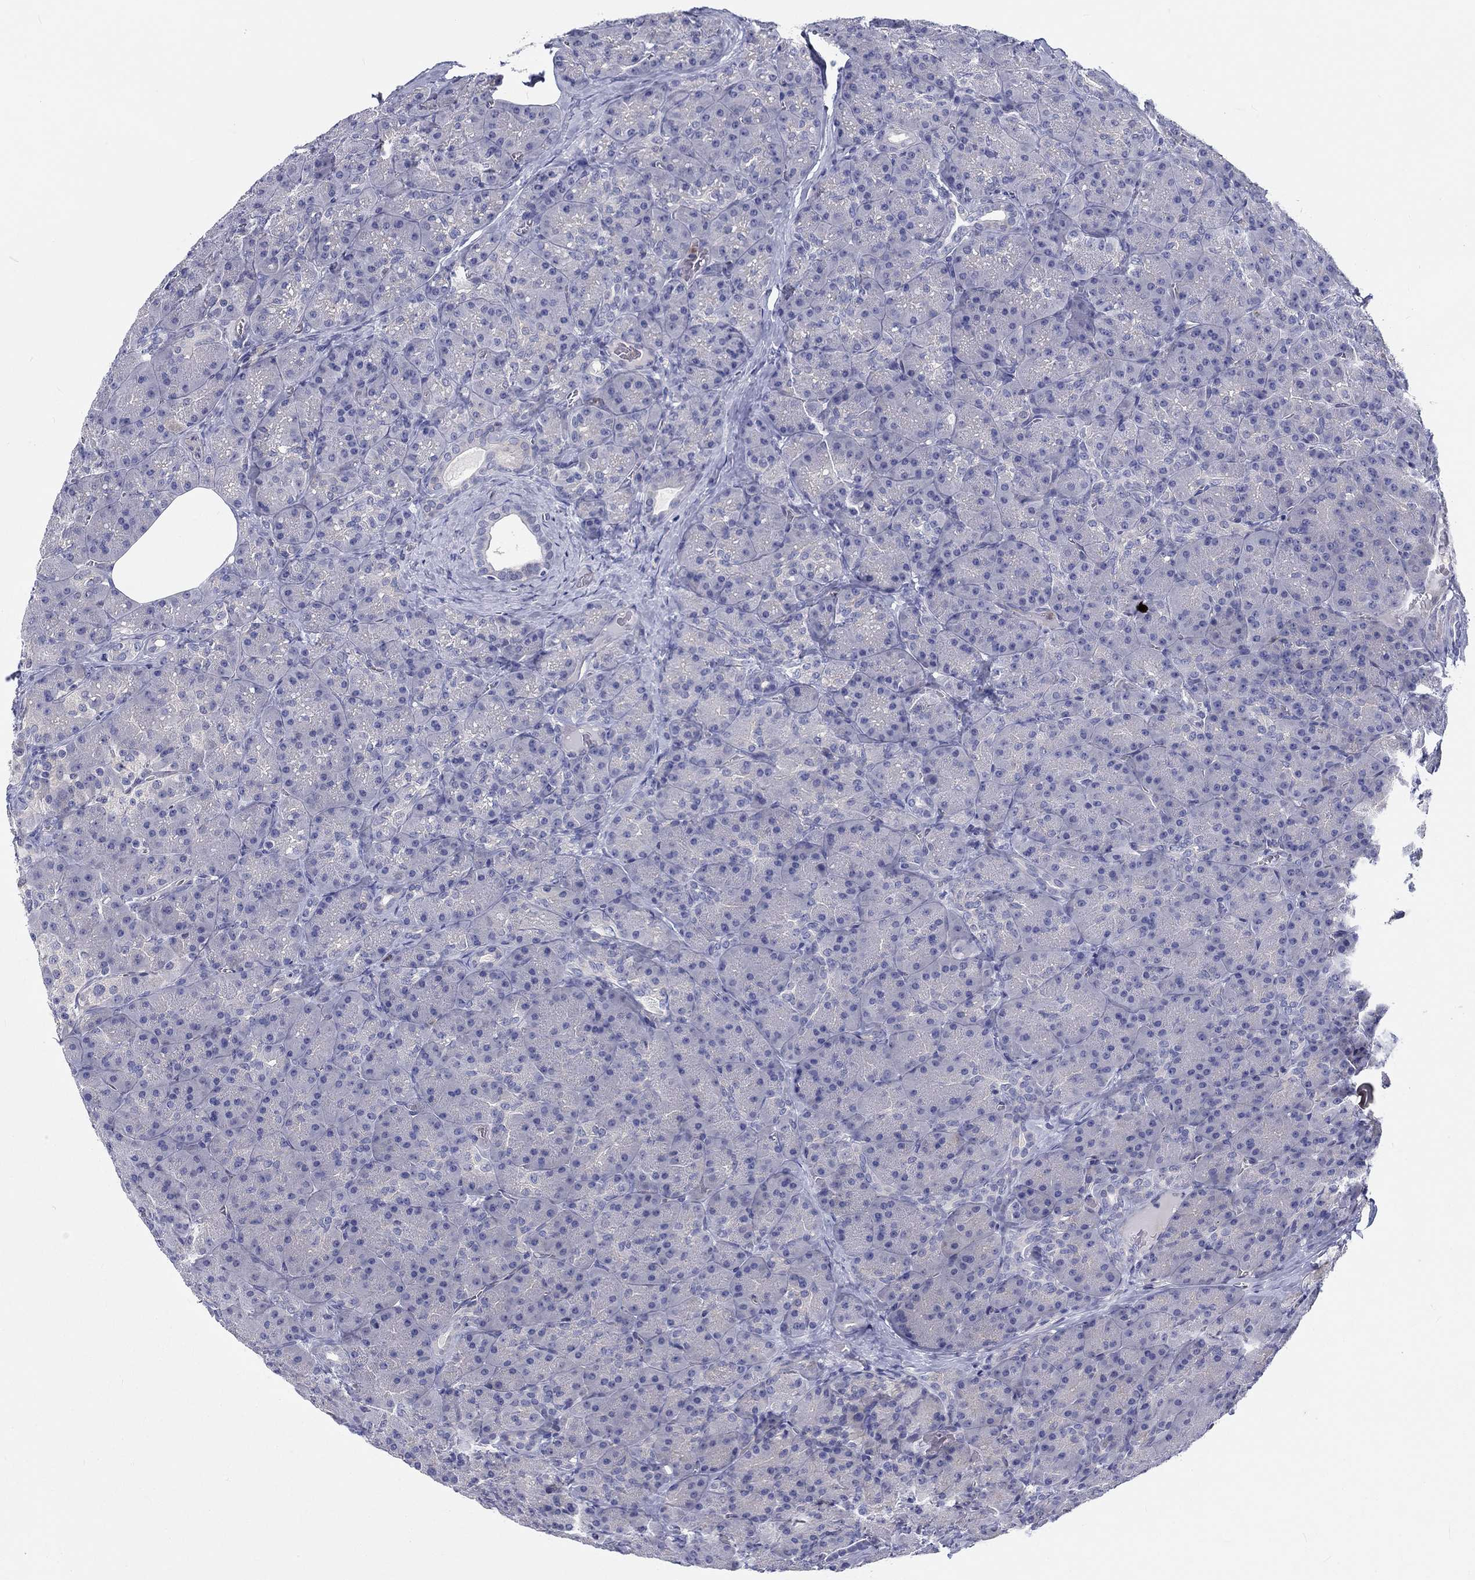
{"staining": {"intensity": "negative", "quantity": "none", "location": "none"}, "tissue": "pancreas", "cell_type": "Exocrine glandular cells", "image_type": "normal", "snomed": [{"axis": "morphology", "description": "Normal tissue, NOS"}, {"axis": "topography", "description": "Pancreas"}], "caption": "DAB (3,3'-diaminobenzidine) immunohistochemical staining of benign human pancreas displays no significant staining in exocrine glandular cells. Brightfield microscopy of immunohistochemistry (IHC) stained with DAB (brown) and hematoxylin (blue), captured at high magnification.", "gene": "ABCG4", "patient": {"sex": "male", "age": 57}}